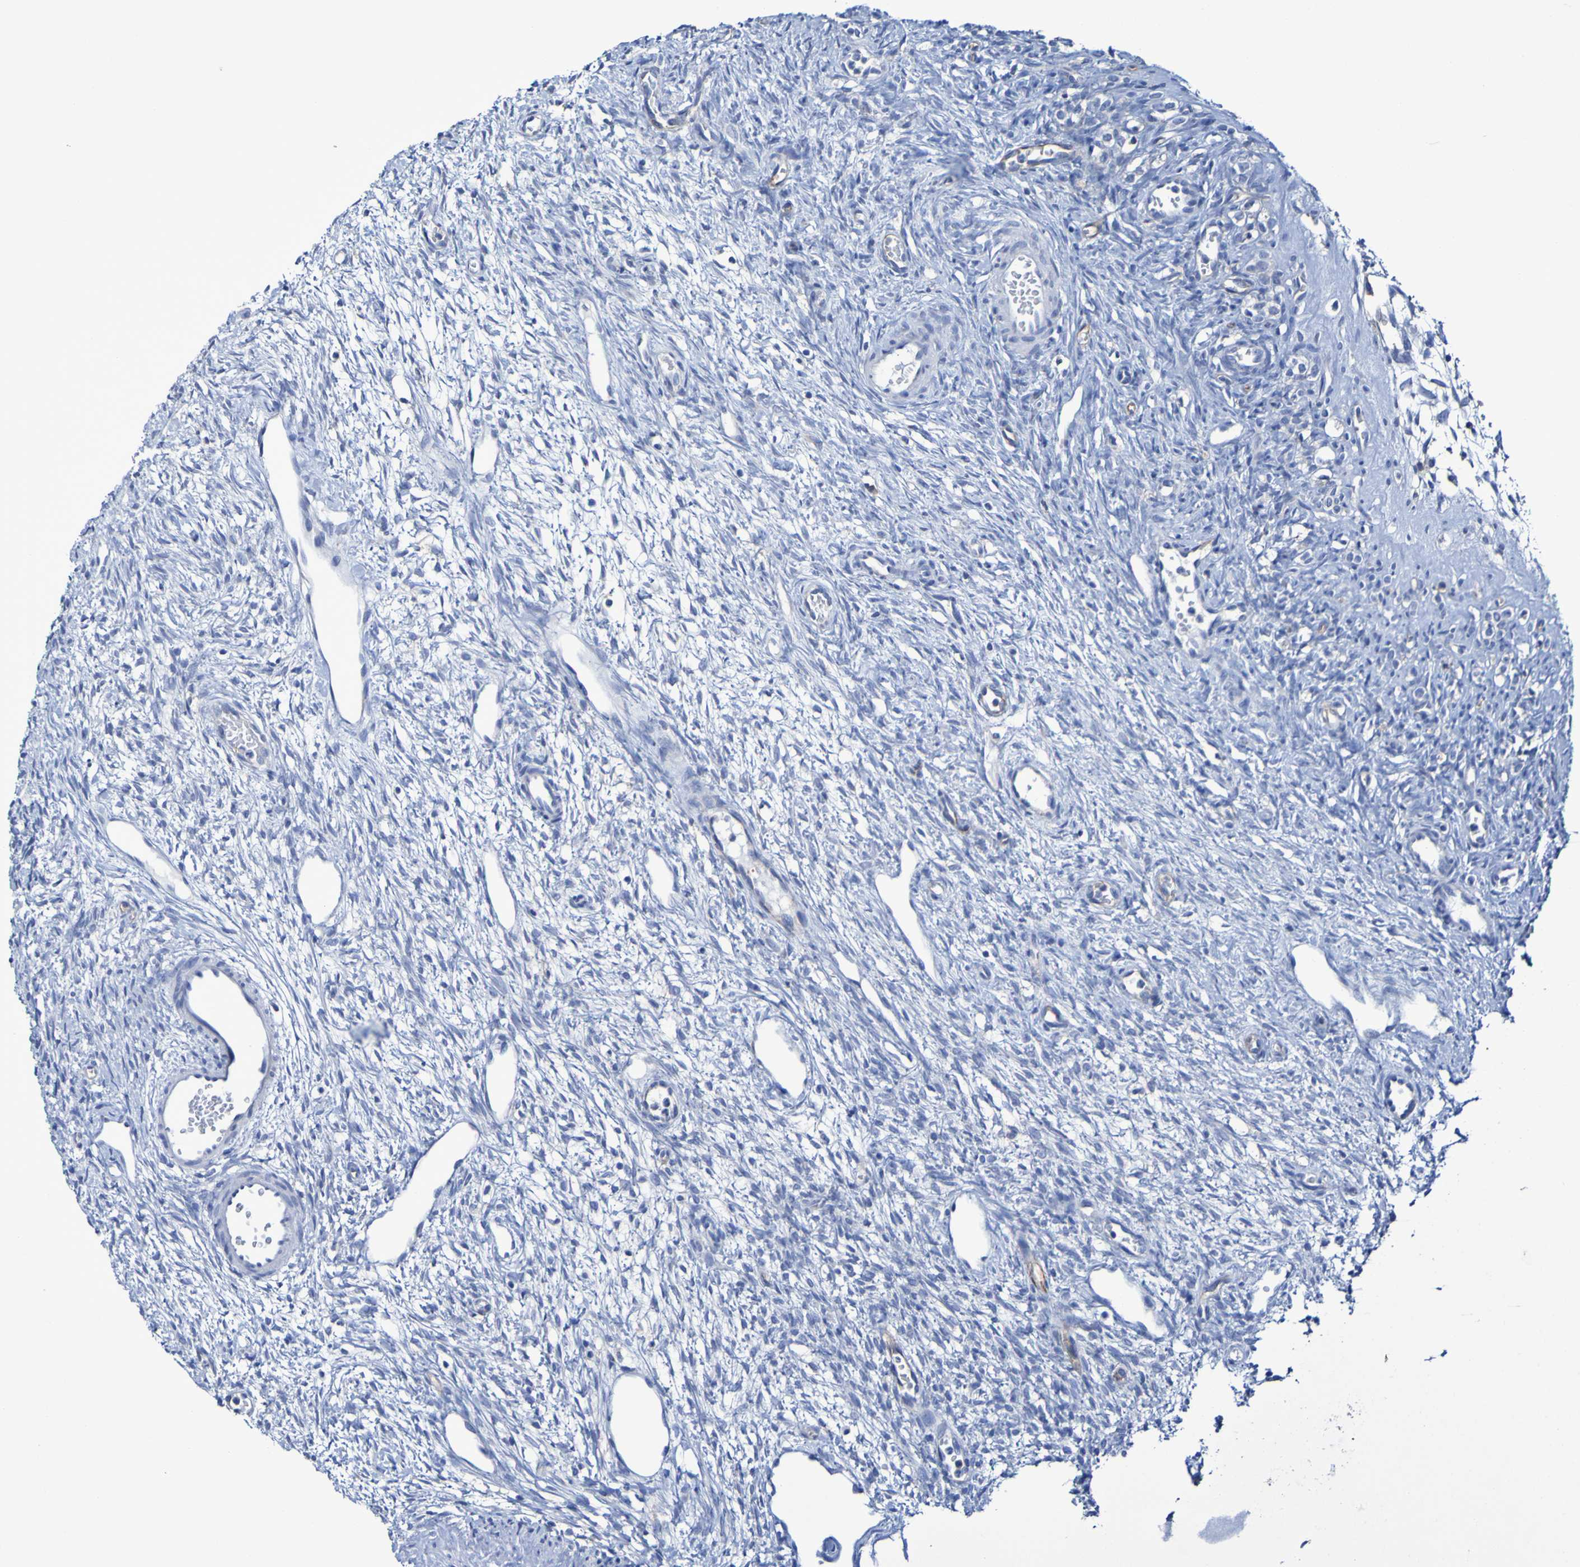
{"staining": {"intensity": "negative", "quantity": "none", "location": "none"}, "tissue": "ovary", "cell_type": "Ovarian stroma cells", "image_type": "normal", "snomed": [{"axis": "morphology", "description": "Normal tissue, NOS"}, {"axis": "topography", "description": "Ovary"}], "caption": "Protein analysis of benign ovary reveals no significant staining in ovarian stroma cells. (Brightfield microscopy of DAB (3,3'-diaminobenzidine) IHC at high magnification).", "gene": "SLC3A2", "patient": {"sex": "female", "age": 33}}